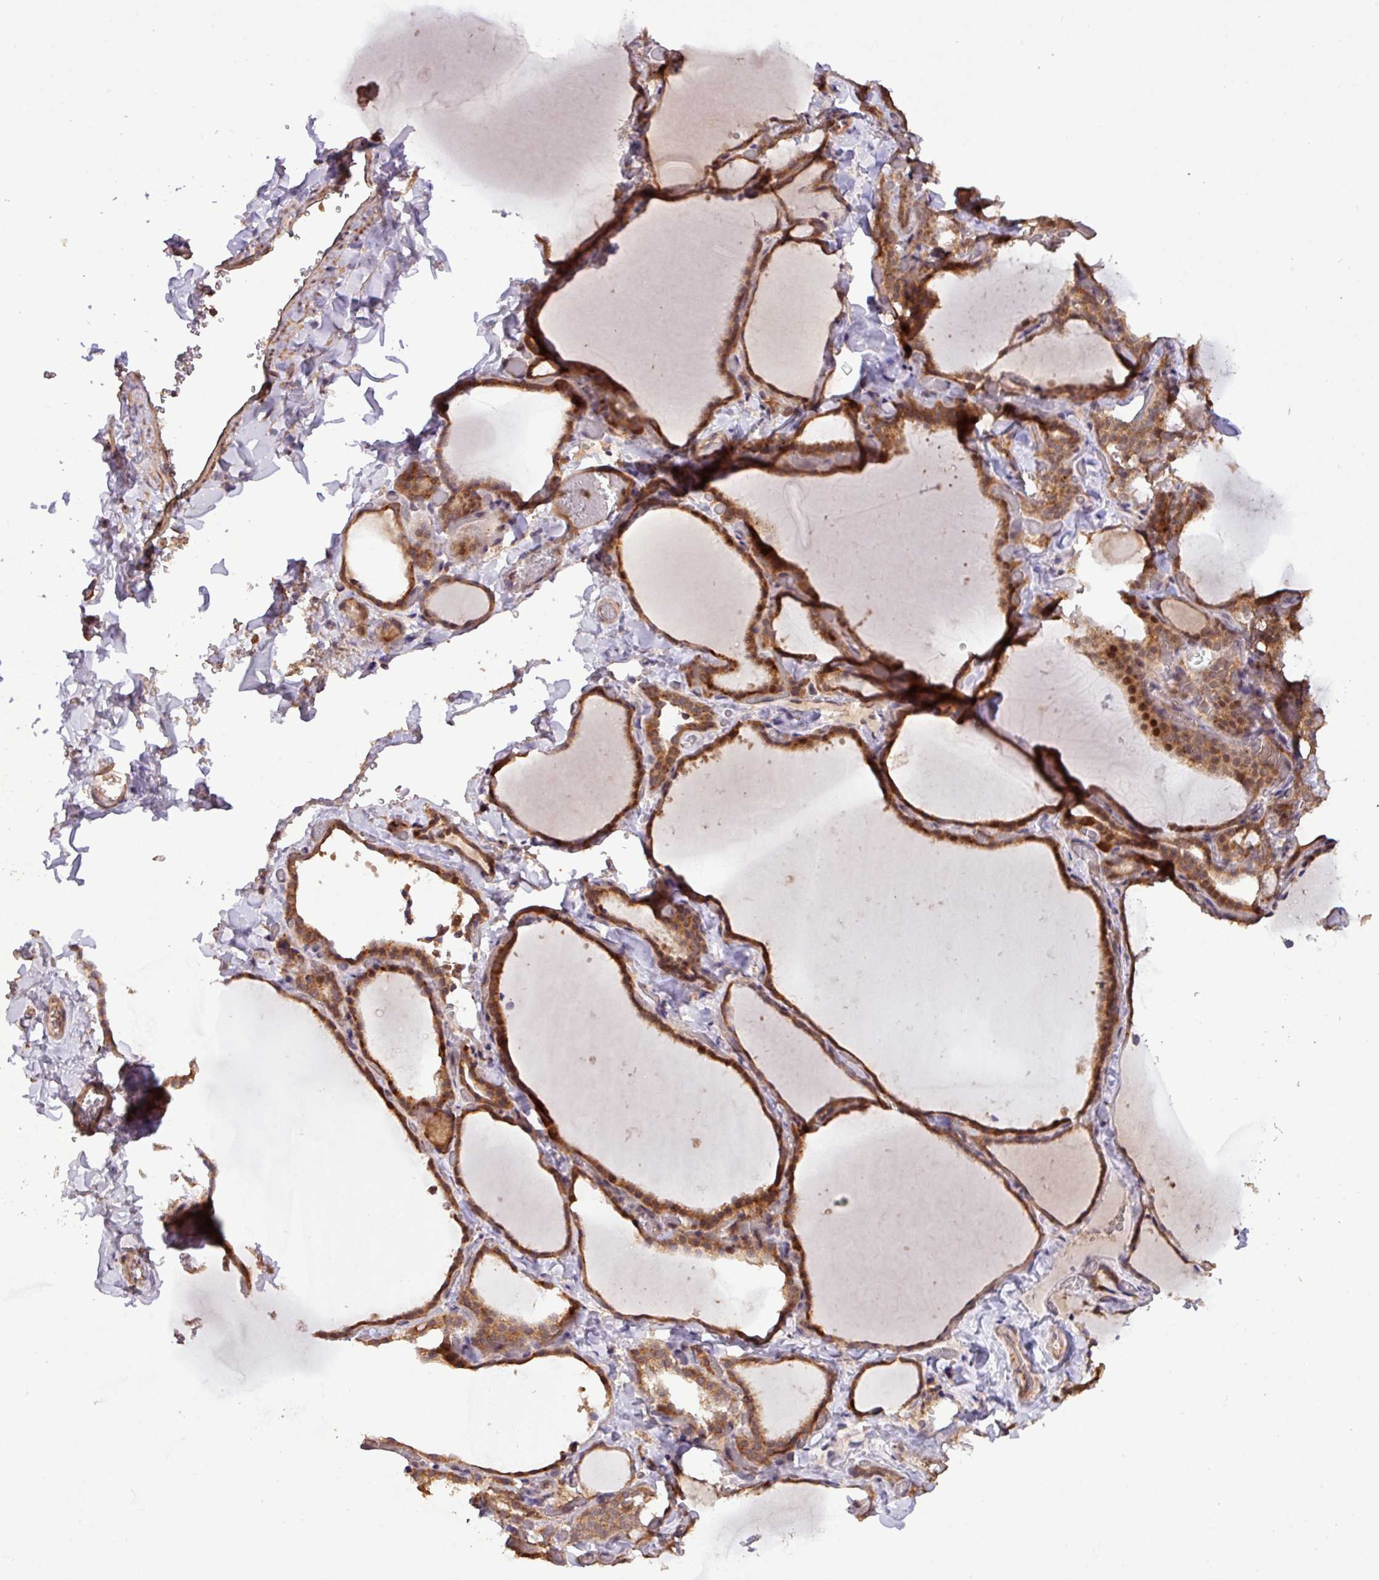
{"staining": {"intensity": "strong", "quantity": ">75%", "location": "cytoplasmic/membranous,nuclear"}, "tissue": "thyroid gland", "cell_type": "Glandular cells", "image_type": "normal", "snomed": [{"axis": "morphology", "description": "Normal tissue, NOS"}, {"axis": "topography", "description": "Thyroid gland"}], "caption": "Normal thyroid gland exhibits strong cytoplasmic/membranous,nuclear positivity in about >75% of glandular cells Ihc stains the protein of interest in brown and the nuclei are stained blue..", "gene": "YPEL1", "patient": {"sex": "female", "age": 22}}